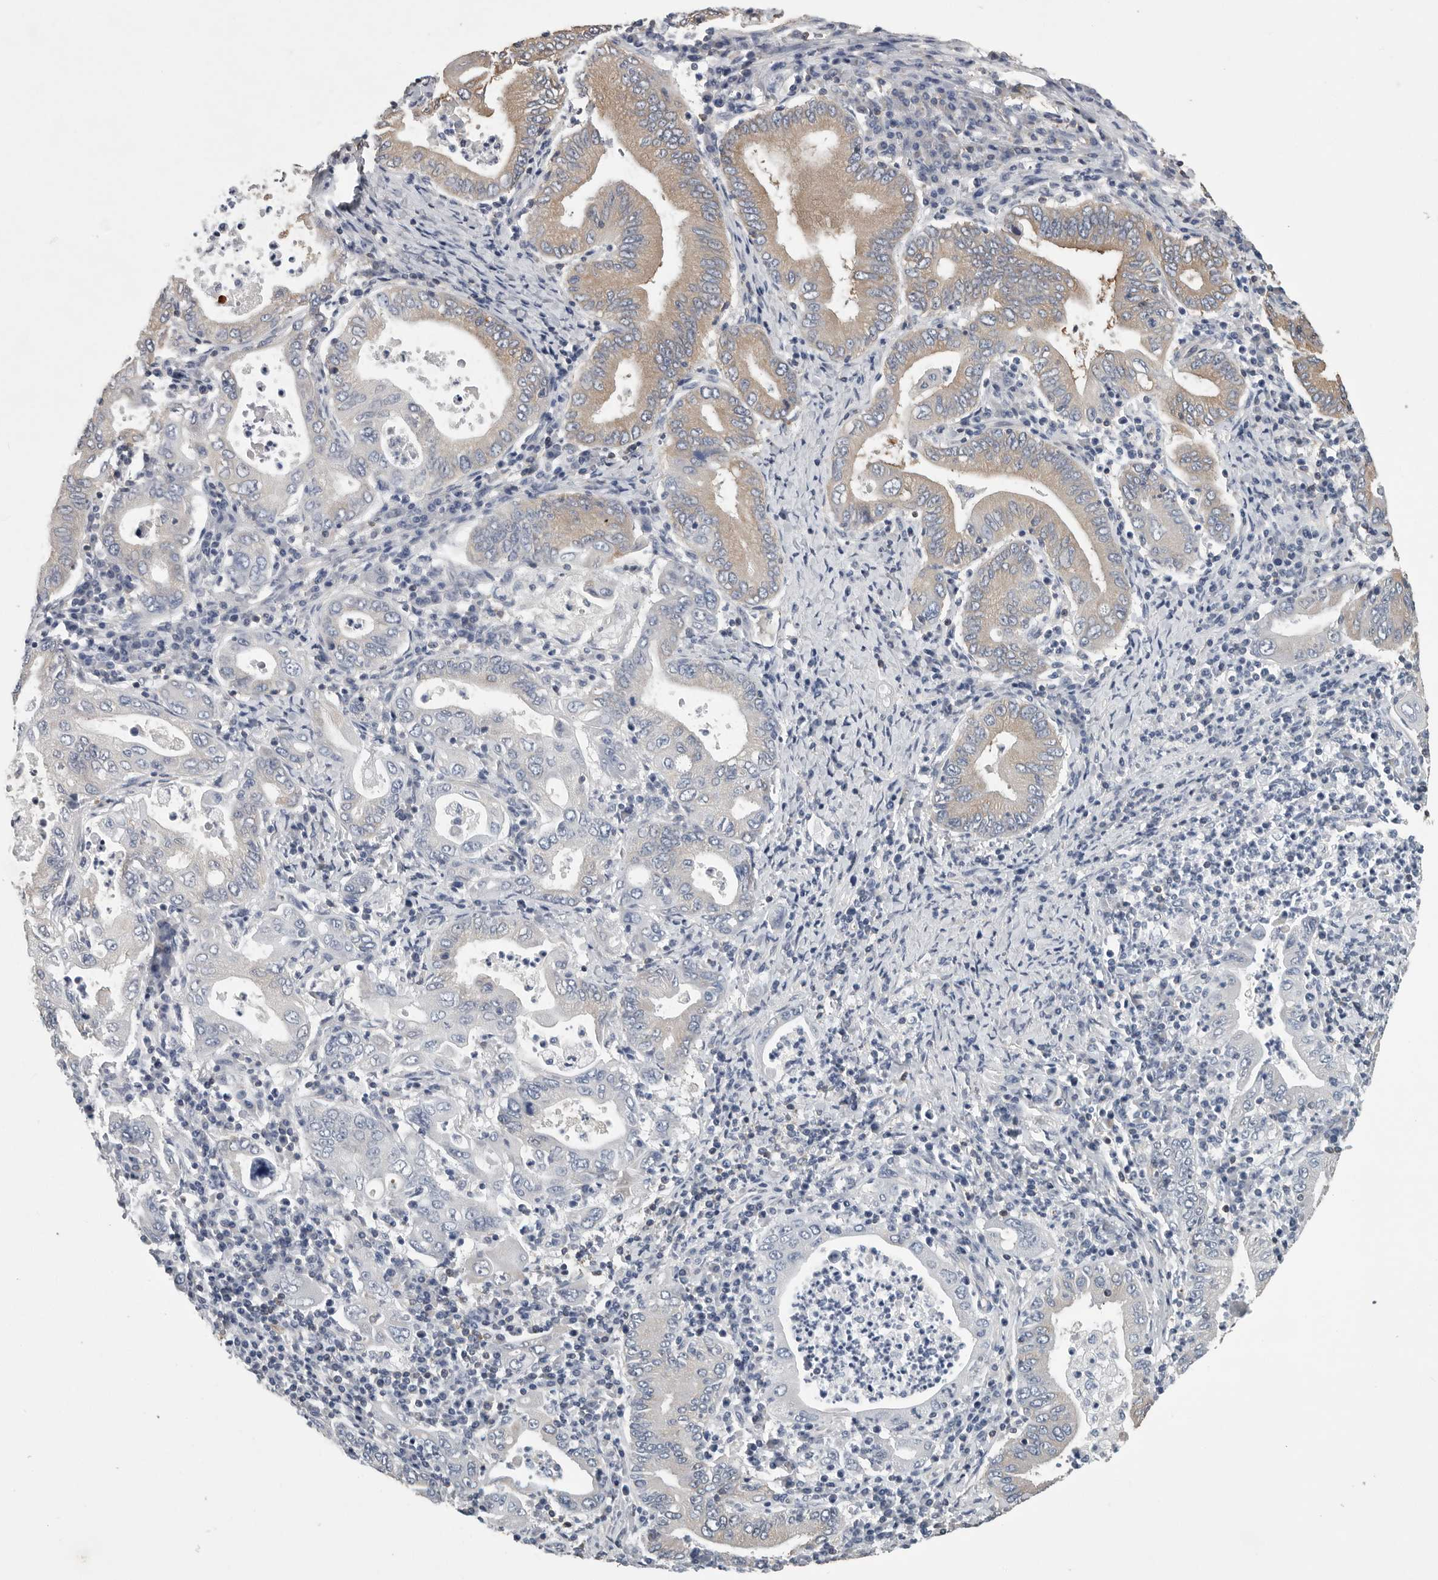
{"staining": {"intensity": "weak", "quantity": "<25%", "location": "cytoplasmic/membranous"}, "tissue": "stomach cancer", "cell_type": "Tumor cells", "image_type": "cancer", "snomed": [{"axis": "morphology", "description": "Normal tissue, NOS"}, {"axis": "morphology", "description": "Adenocarcinoma, NOS"}, {"axis": "topography", "description": "Esophagus"}, {"axis": "topography", "description": "Stomach, upper"}, {"axis": "topography", "description": "Peripheral nerve tissue"}], "caption": "This is a micrograph of IHC staining of stomach cancer (adenocarcinoma), which shows no expression in tumor cells.", "gene": "PDCD4", "patient": {"sex": "male", "age": 62}}